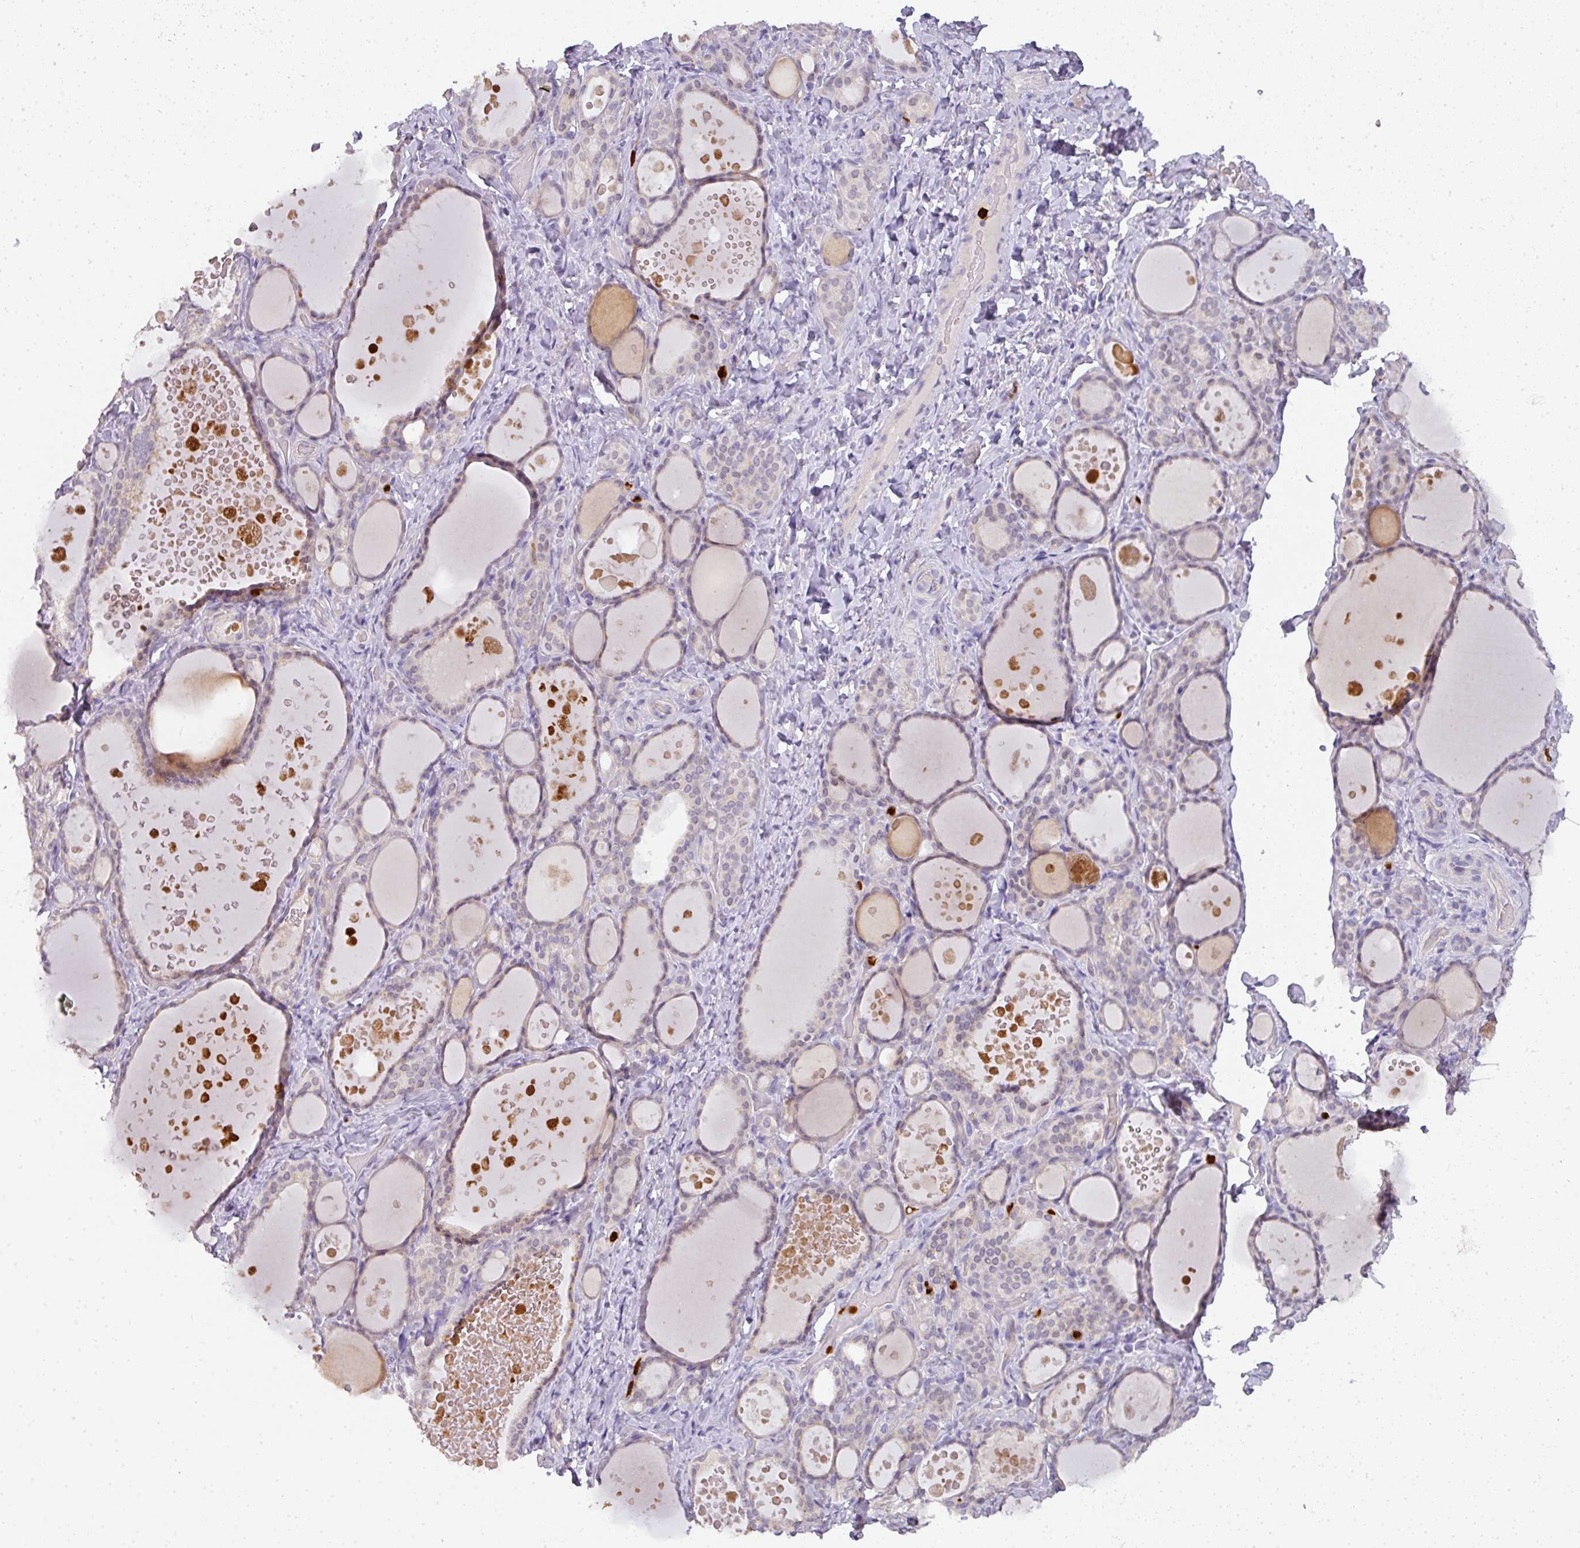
{"staining": {"intensity": "negative", "quantity": "none", "location": "none"}, "tissue": "thyroid gland", "cell_type": "Glandular cells", "image_type": "normal", "snomed": [{"axis": "morphology", "description": "Normal tissue, NOS"}, {"axis": "topography", "description": "Thyroid gland"}], "caption": "This is an immunohistochemistry image of unremarkable human thyroid gland. There is no expression in glandular cells.", "gene": "HHEX", "patient": {"sex": "female", "age": 46}}